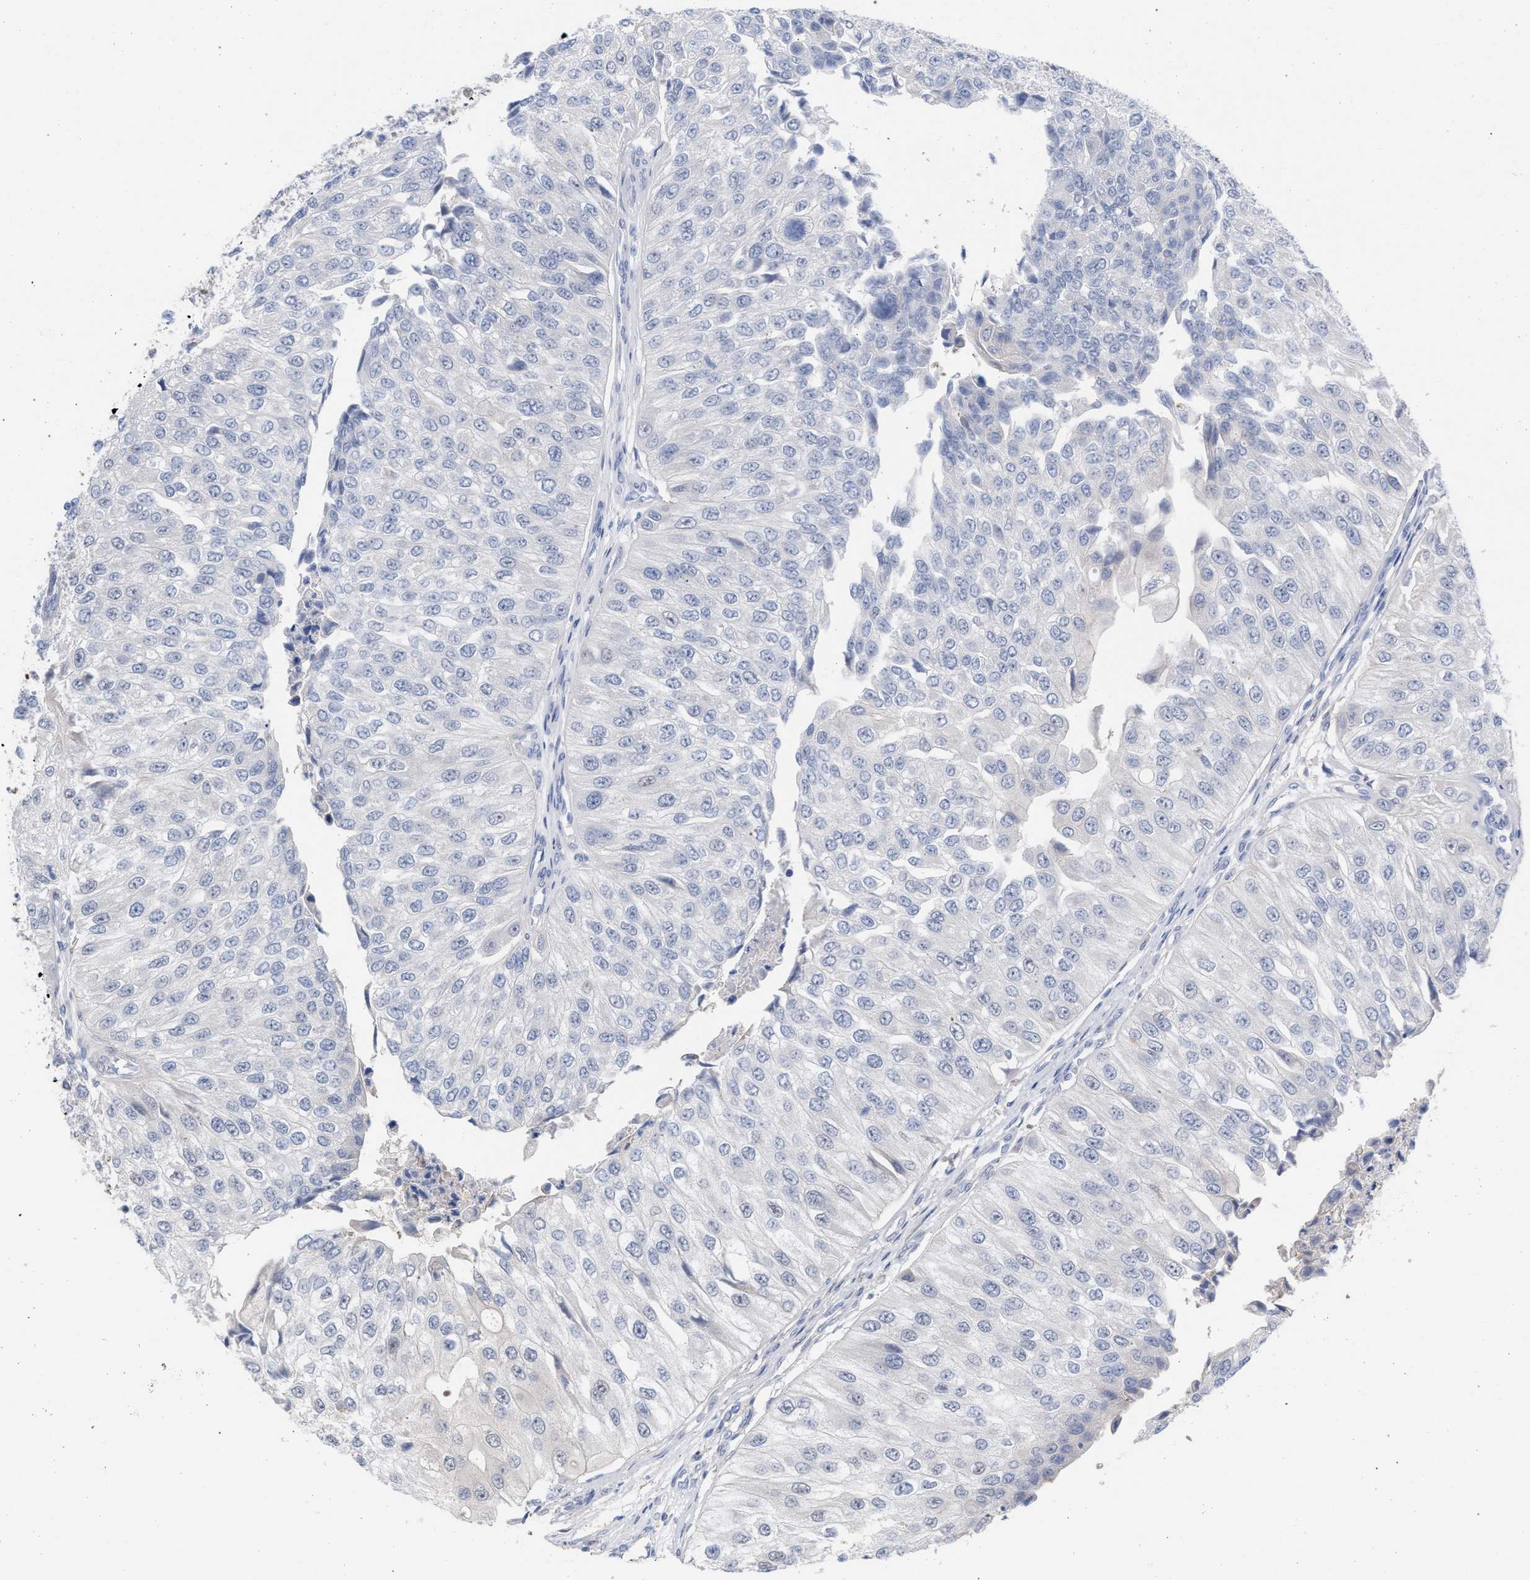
{"staining": {"intensity": "negative", "quantity": "none", "location": "none"}, "tissue": "urothelial cancer", "cell_type": "Tumor cells", "image_type": "cancer", "snomed": [{"axis": "morphology", "description": "Urothelial carcinoma, High grade"}, {"axis": "topography", "description": "Kidney"}, {"axis": "topography", "description": "Urinary bladder"}], "caption": "Immunohistochemistry (IHC) photomicrograph of high-grade urothelial carcinoma stained for a protein (brown), which displays no staining in tumor cells. (Brightfield microscopy of DAB (3,3'-diaminobenzidine) immunohistochemistry at high magnification).", "gene": "FHOD3", "patient": {"sex": "male", "age": 77}}